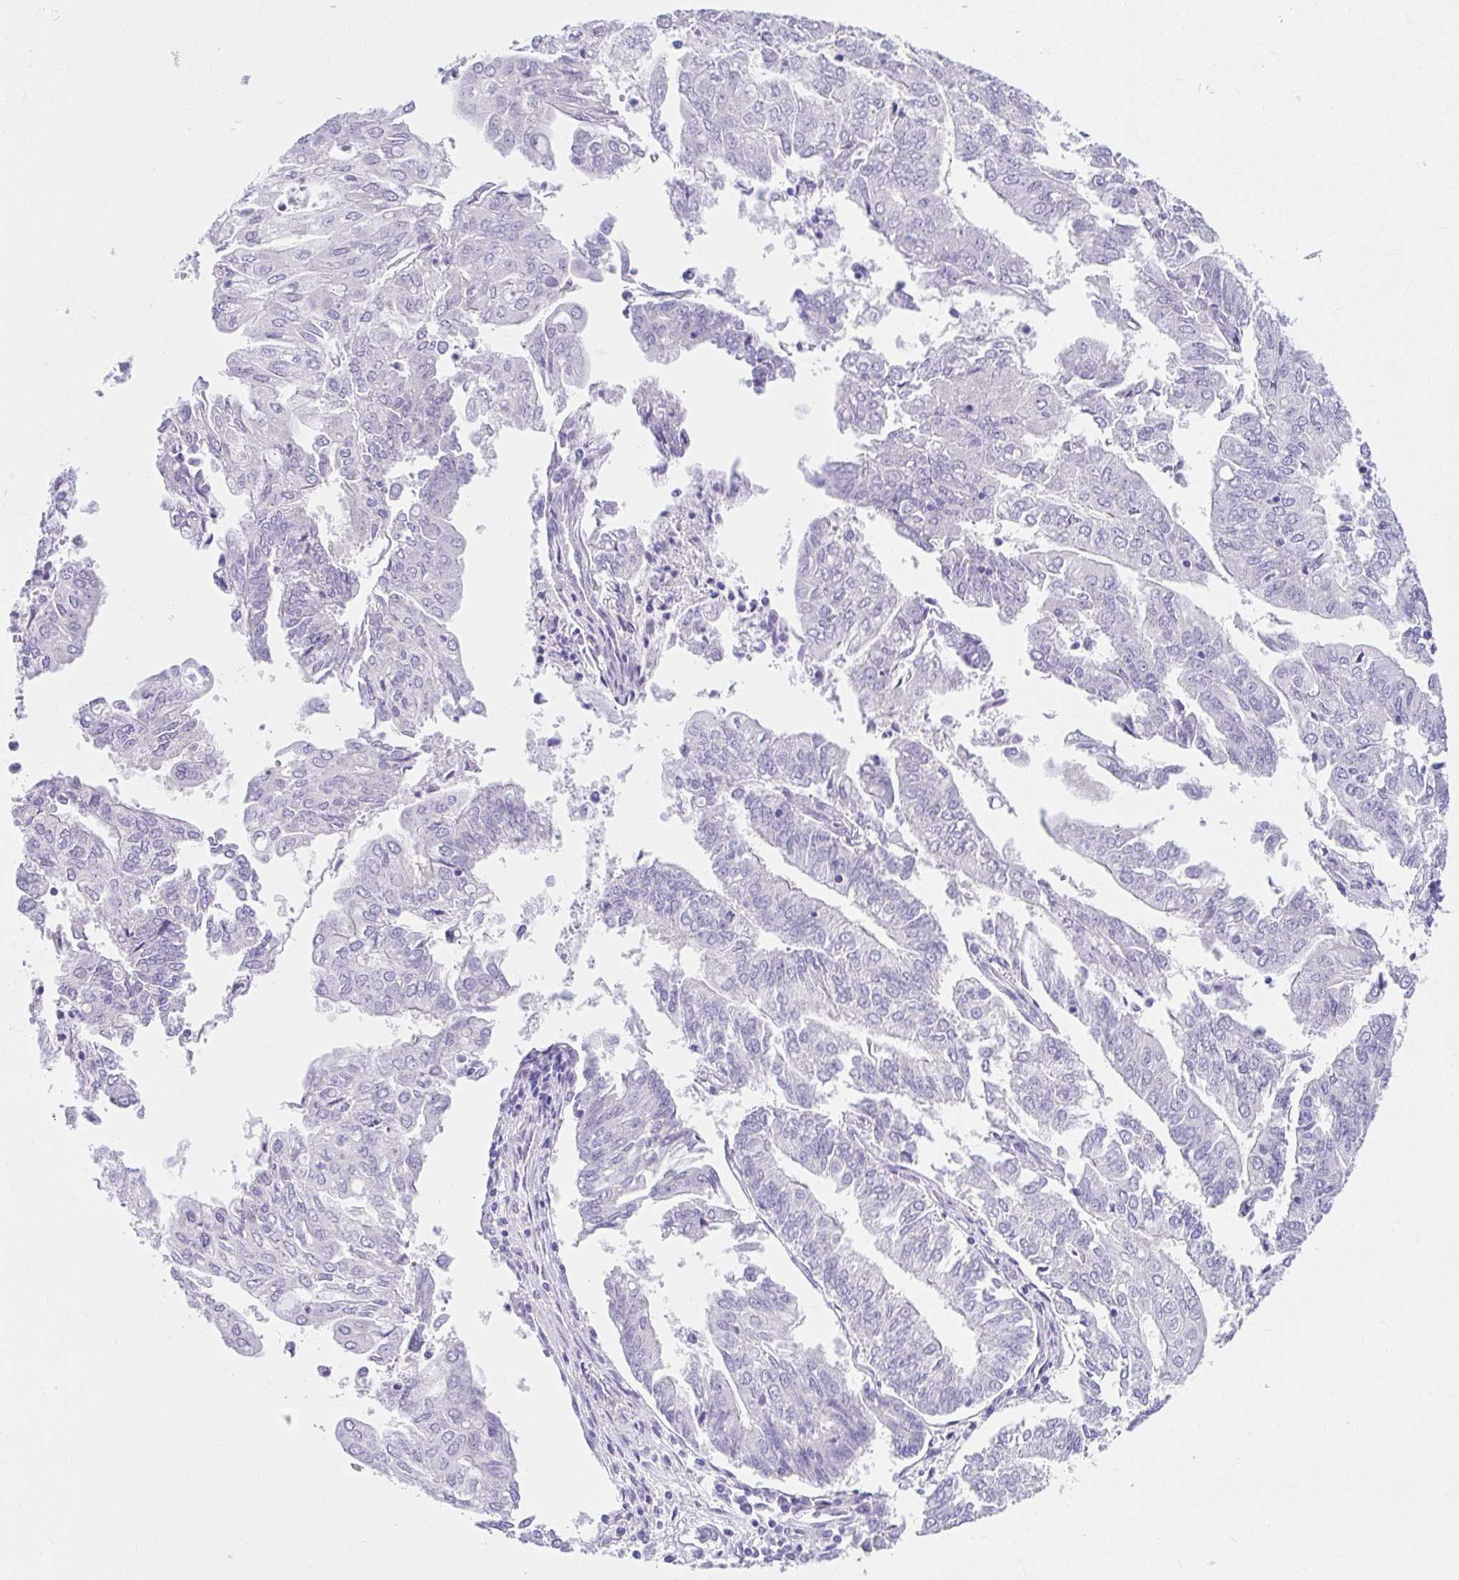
{"staining": {"intensity": "negative", "quantity": "none", "location": "none"}, "tissue": "endometrial cancer", "cell_type": "Tumor cells", "image_type": "cancer", "snomed": [{"axis": "morphology", "description": "Adenocarcinoma, NOS"}, {"axis": "topography", "description": "Endometrium"}], "caption": "Immunohistochemistry photomicrograph of neoplastic tissue: human endometrial cancer (adenocarcinoma) stained with DAB shows no significant protein expression in tumor cells. Brightfield microscopy of IHC stained with DAB (3,3'-diaminobenzidine) (brown) and hematoxylin (blue), captured at high magnification.", "gene": "VGLL1", "patient": {"sex": "female", "age": 61}}